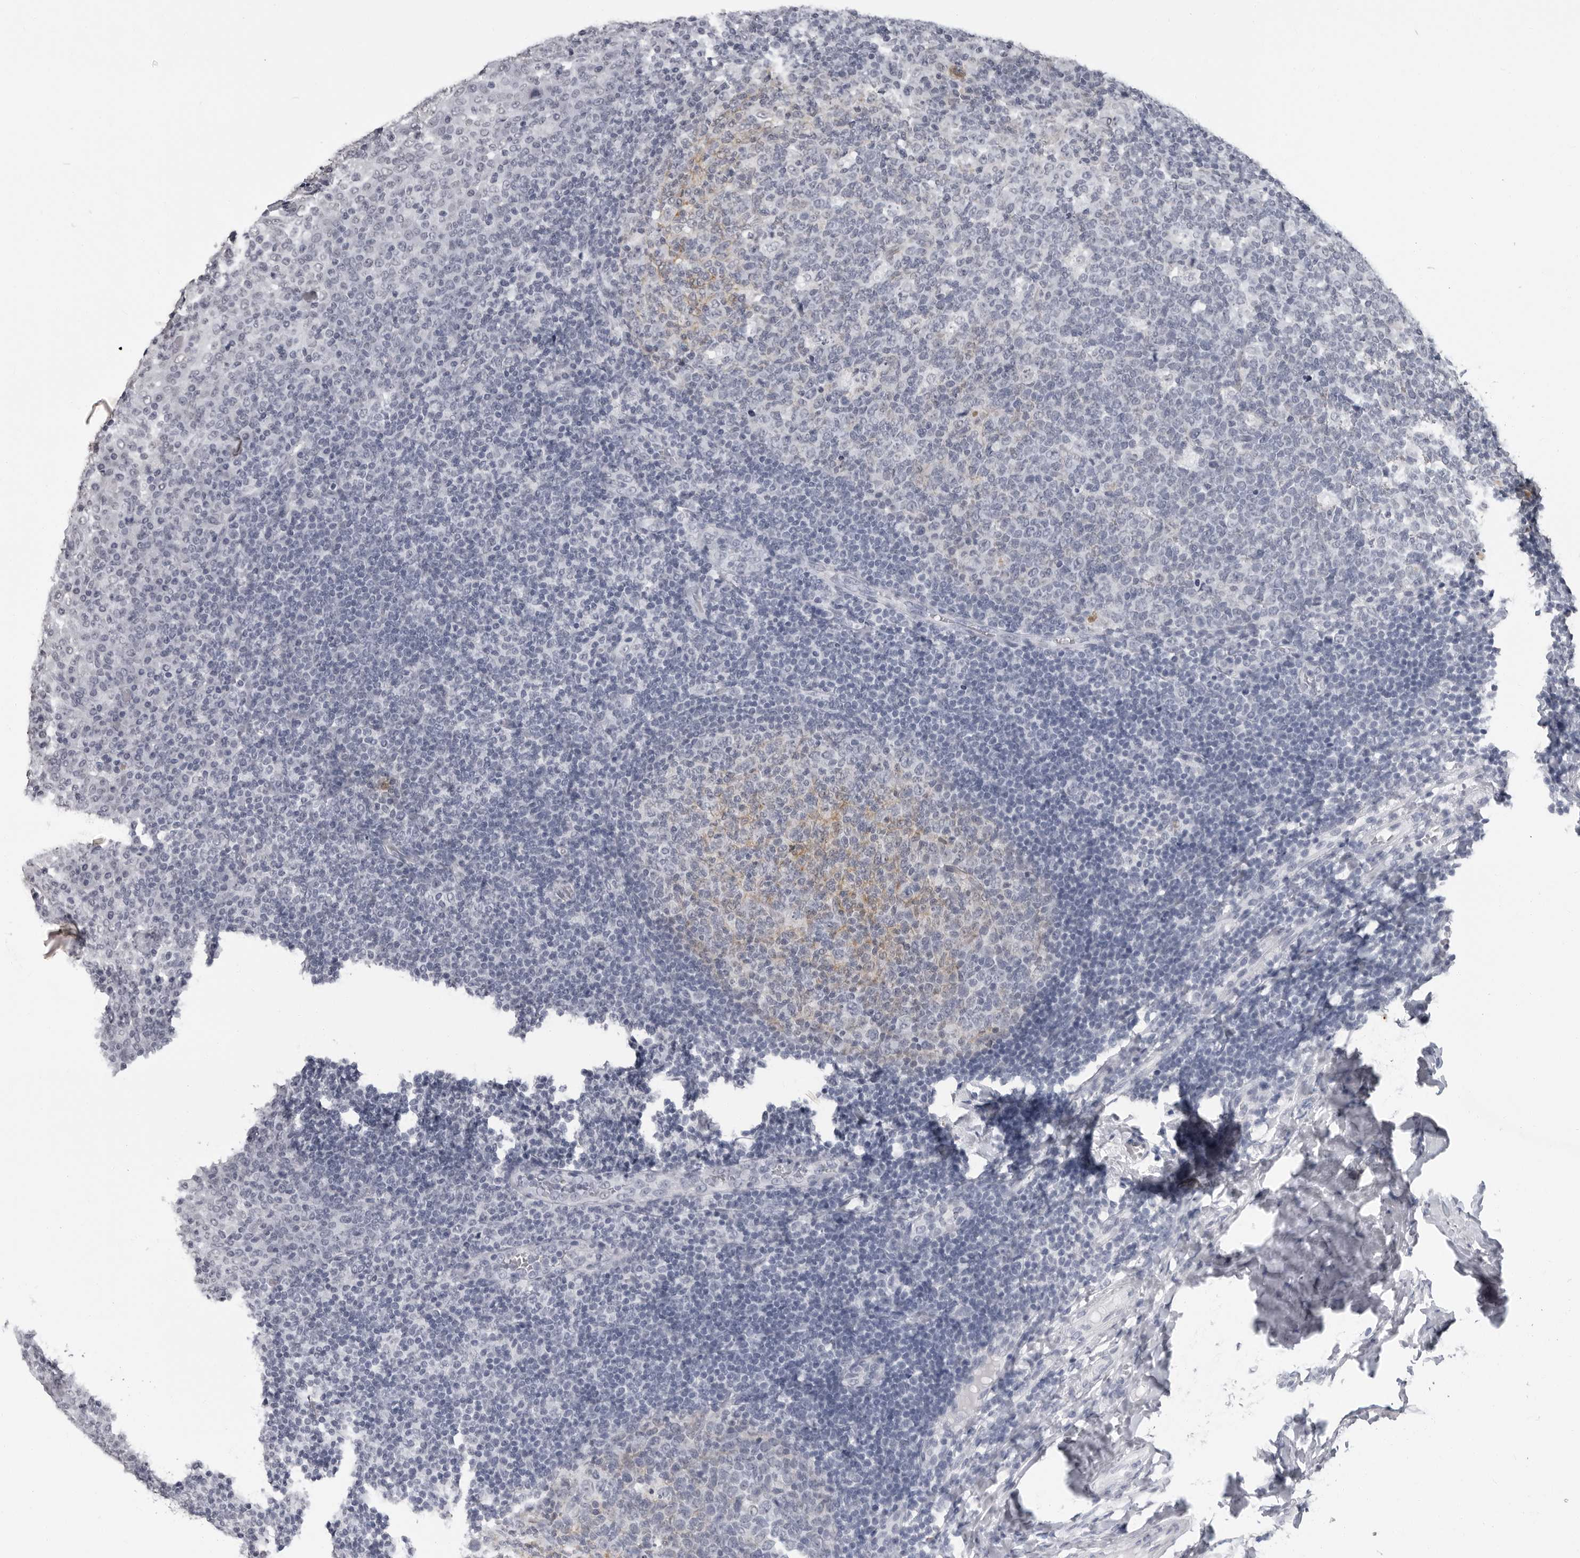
{"staining": {"intensity": "negative", "quantity": "none", "location": "none"}, "tissue": "tonsil", "cell_type": "Germinal center cells", "image_type": "normal", "snomed": [{"axis": "morphology", "description": "Normal tissue, NOS"}, {"axis": "topography", "description": "Tonsil"}], "caption": "The image exhibits no staining of germinal center cells in normal tonsil.", "gene": "HEPACAM", "patient": {"sex": "female", "age": 19}}